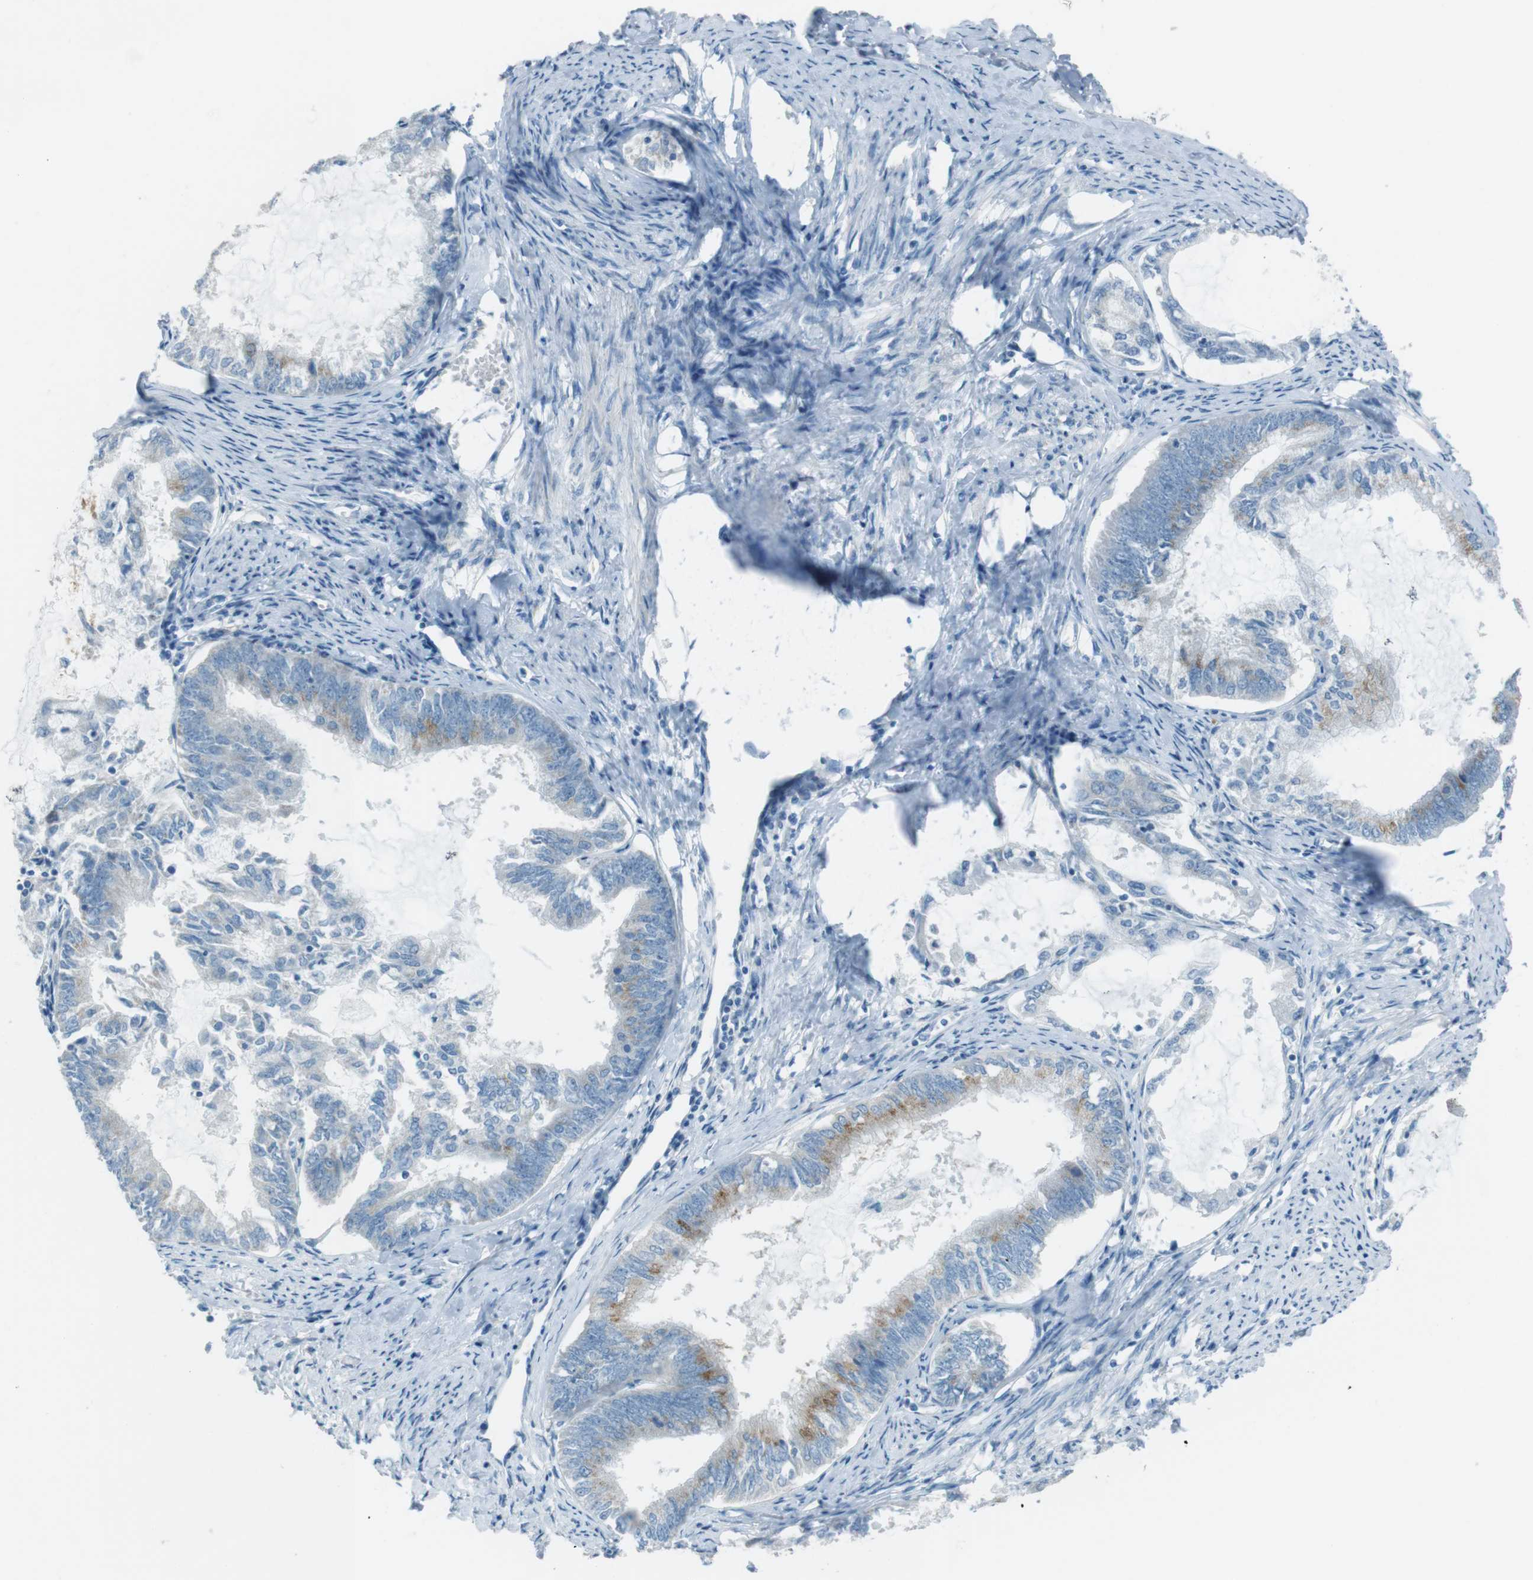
{"staining": {"intensity": "weak", "quantity": "<25%", "location": "cytoplasmic/membranous"}, "tissue": "endometrial cancer", "cell_type": "Tumor cells", "image_type": "cancer", "snomed": [{"axis": "morphology", "description": "Adenocarcinoma, NOS"}, {"axis": "topography", "description": "Endometrium"}], "caption": "The immunohistochemistry micrograph has no significant staining in tumor cells of endometrial cancer (adenocarcinoma) tissue.", "gene": "TXNDC15", "patient": {"sex": "female", "age": 86}}